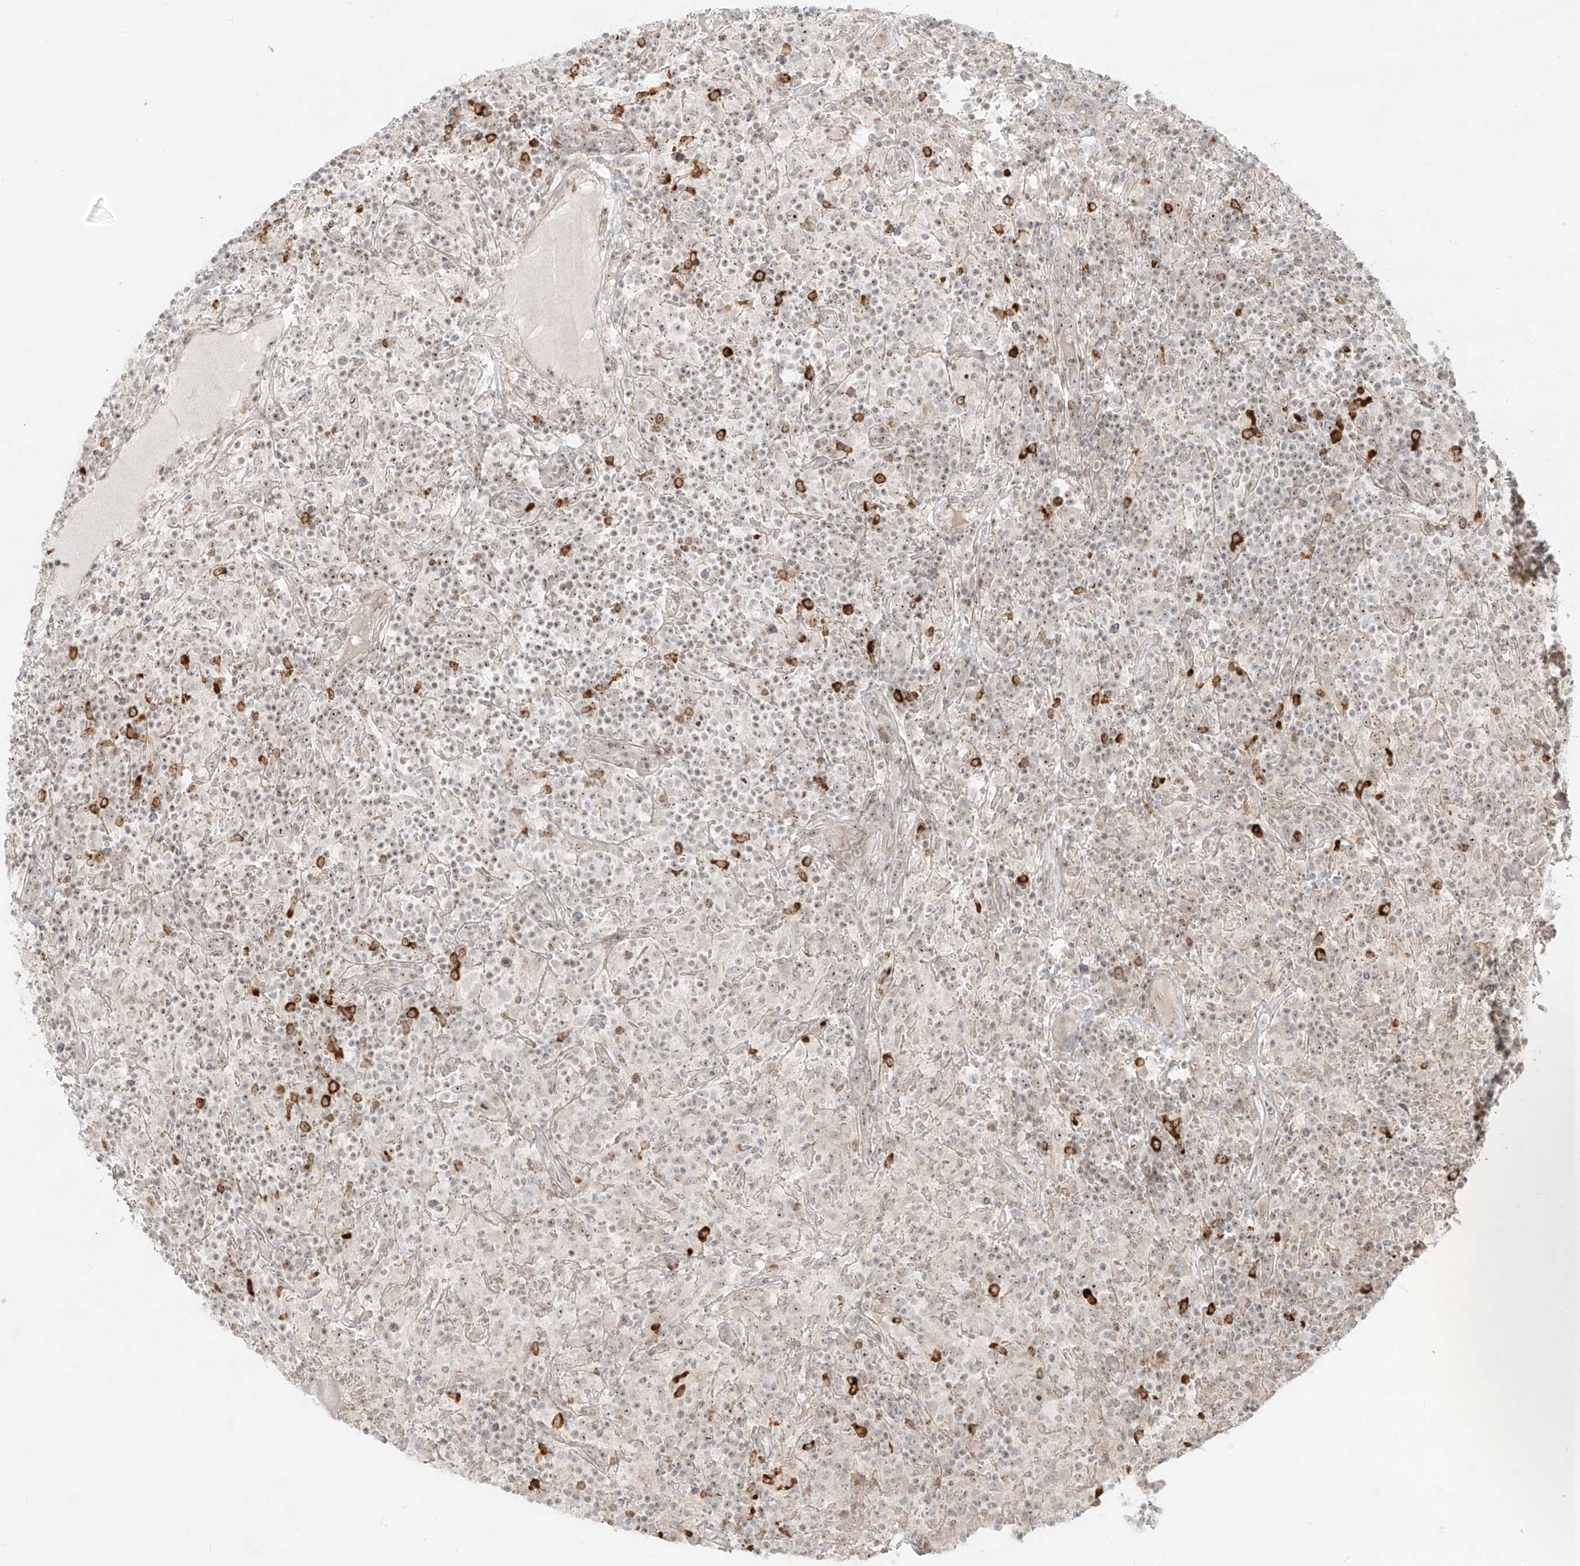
{"staining": {"intensity": "negative", "quantity": "none", "location": "none"}, "tissue": "lymphoma", "cell_type": "Tumor cells", "image_type": "cancer", "snomed": [{"axis": "morphology", "description": "Hodgkin's disease, NOS"}, {"axis": "topography", "description": "Lymph node"}], "caption": "Lymphoma stained for a protein using immunohistochemistry (IHC) displays no positivity tumor cells.", "gene": "ZNF512", "patient": {"sex": "male", "age": 70}}